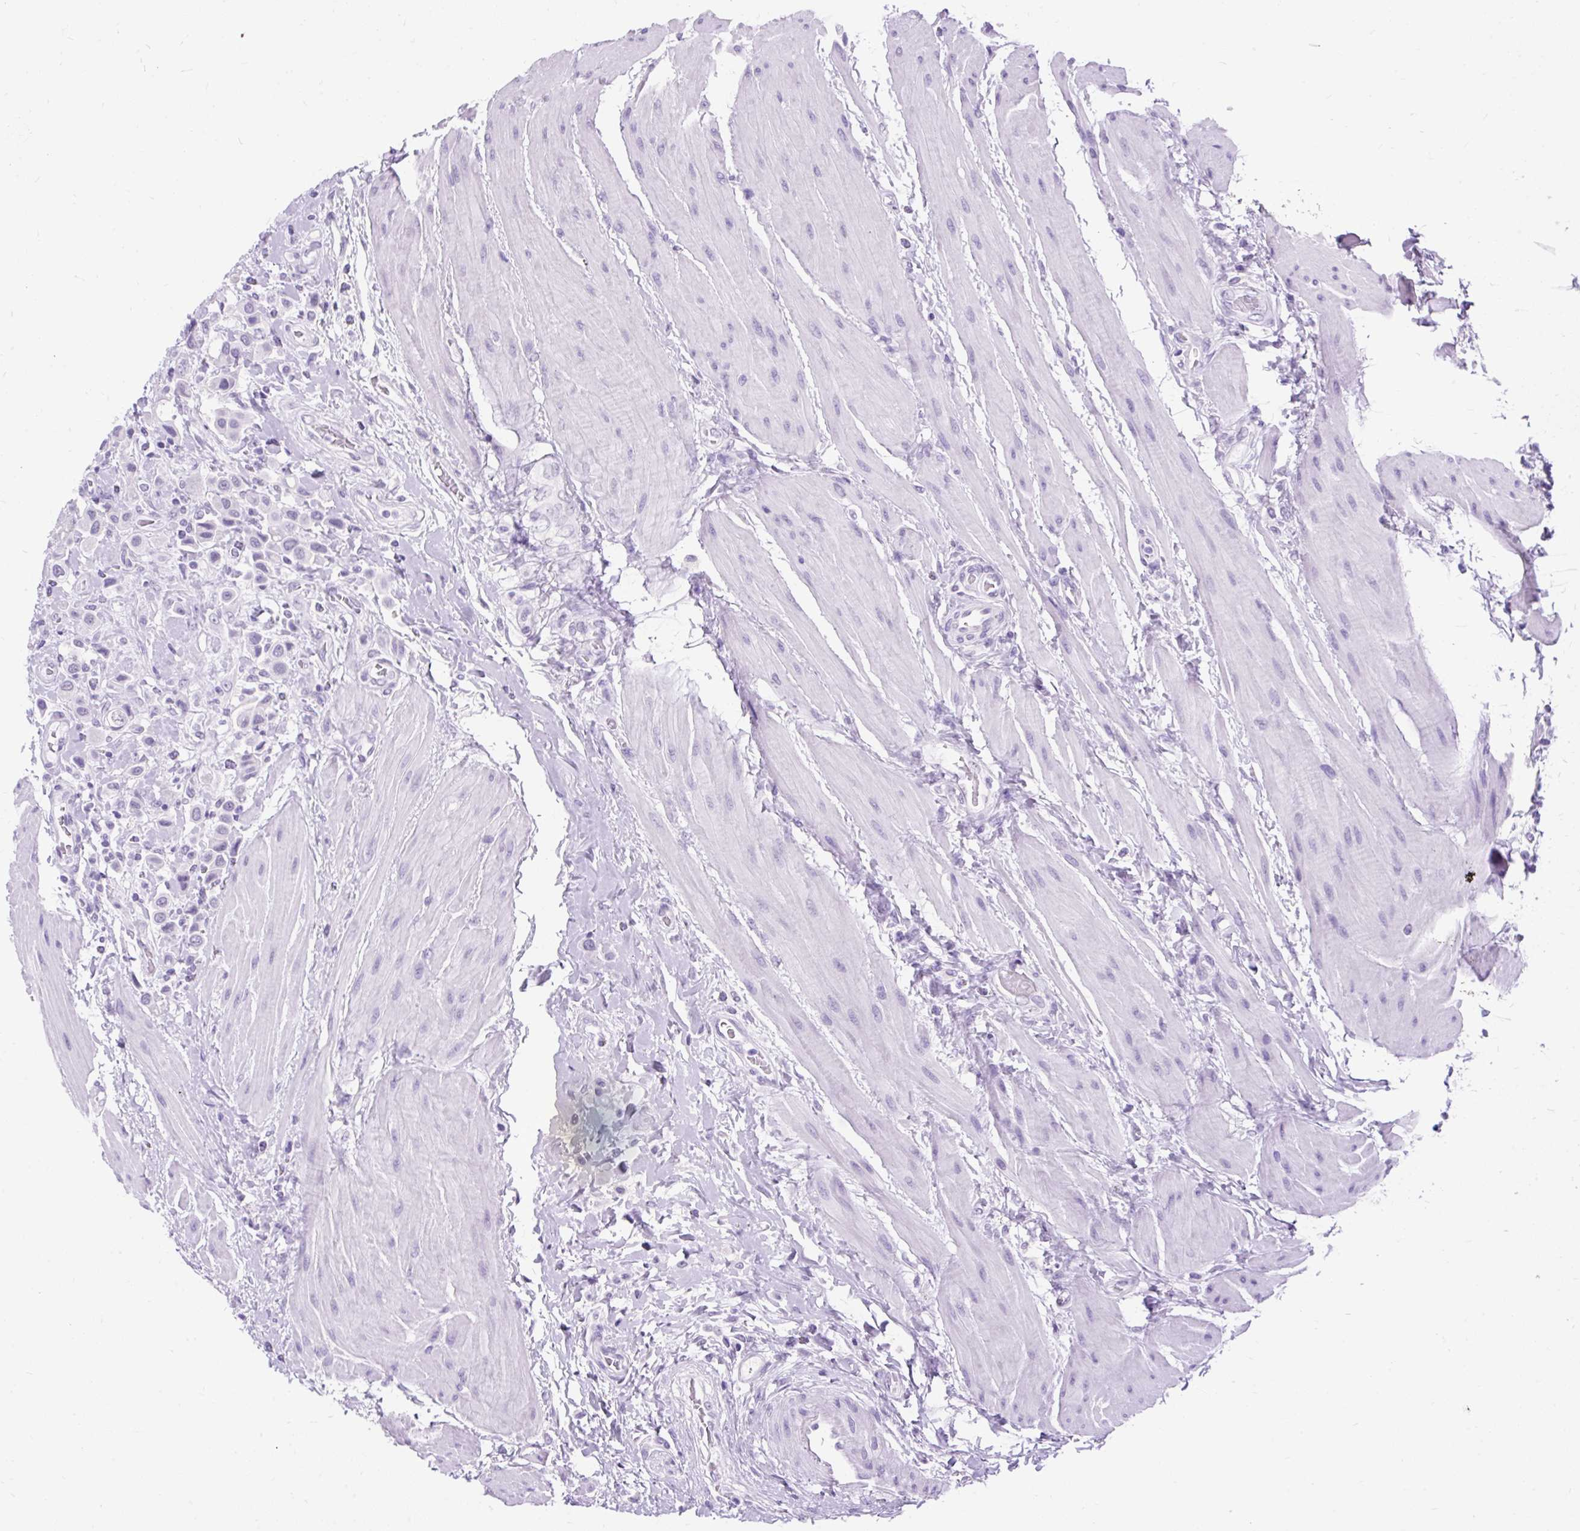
{"staining": {"intensity": "negative", "quantity": "none", "location": "none"}, "tissue": "urothelial cancer", "cell_type": "Tumor cells", "image_type": "cancer", "snomed": [{"axis": "morphology", "description": "Urothelial carcinoma, High grade"}, {"axis": "topography", "description": "Urinary bladder"}], "caption": "IHC image of human high-grade urothelial carcinoma stained for a protein (brown), which reveals no expression in tumor cells.", "gene": "SCGB1A1", "patient": {"sex": "male", "age": 50}}